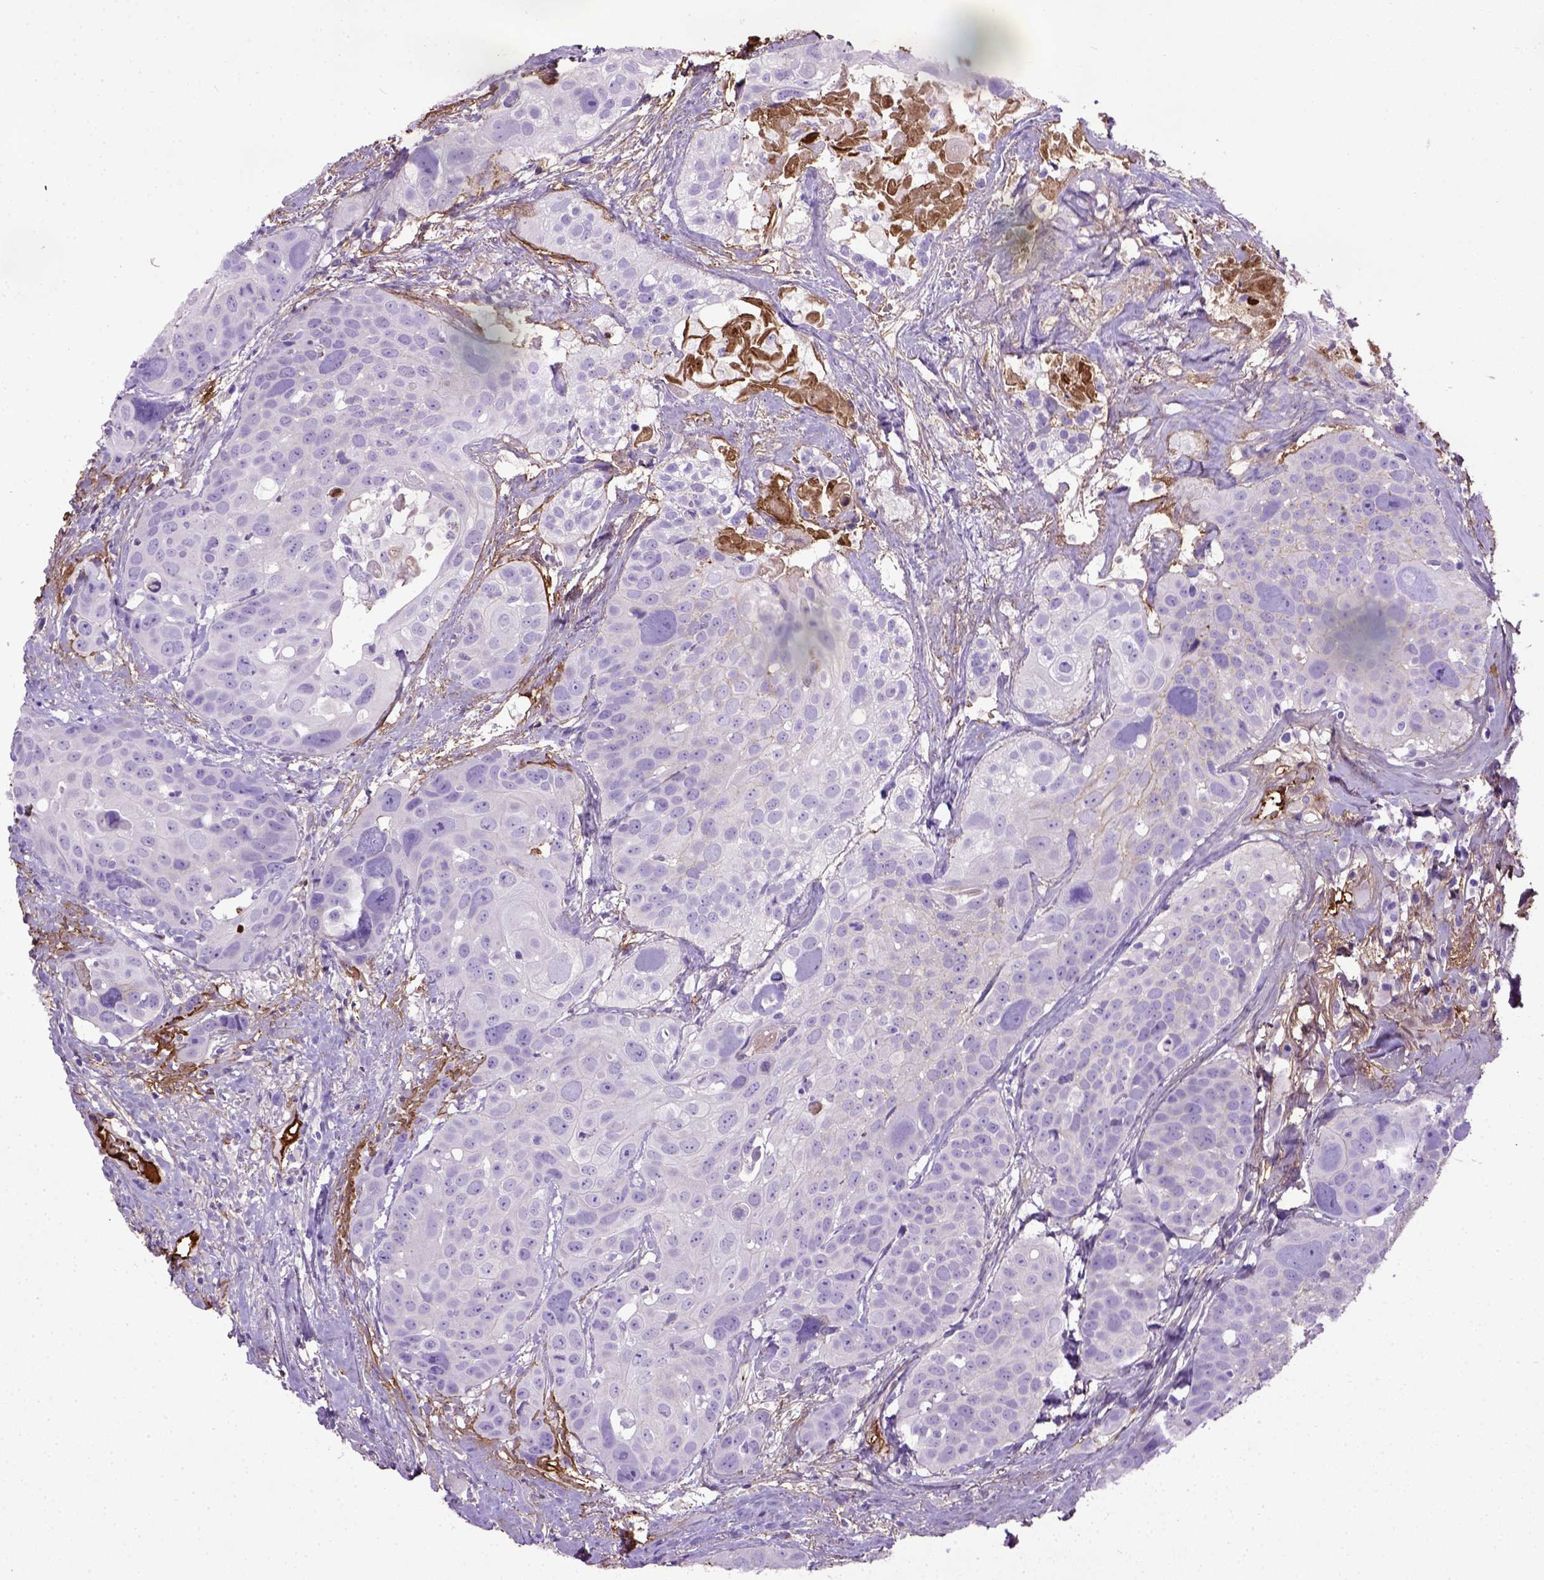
{"staining": {"intensity": "negative", "quantity": "none", "location": "none"}, "tissue": "head and neck cancer", "cell_type": "Tumor cells", "image_type": "cancer", "snomed": [{"axis": "morphology", "description": "Squamous cell carcinoma, NOS"}, {"axis": "topography", "description": "Oral tissue"}, {"axis": "topography", "description": "Head-Neck"}], "caption": "The IHC micrograph has no significant expression in tumor cells of squamous cell carcinoma (head and neck) tissue. (Stains: DAB (3,3'-diaminobenzidine) IHC with hematoxylin counter stain, Microscopy: brightfield microscopy at high magnification).", "gene": "ADAMTS8", "patient": {"sex": "male", "age": 56}}